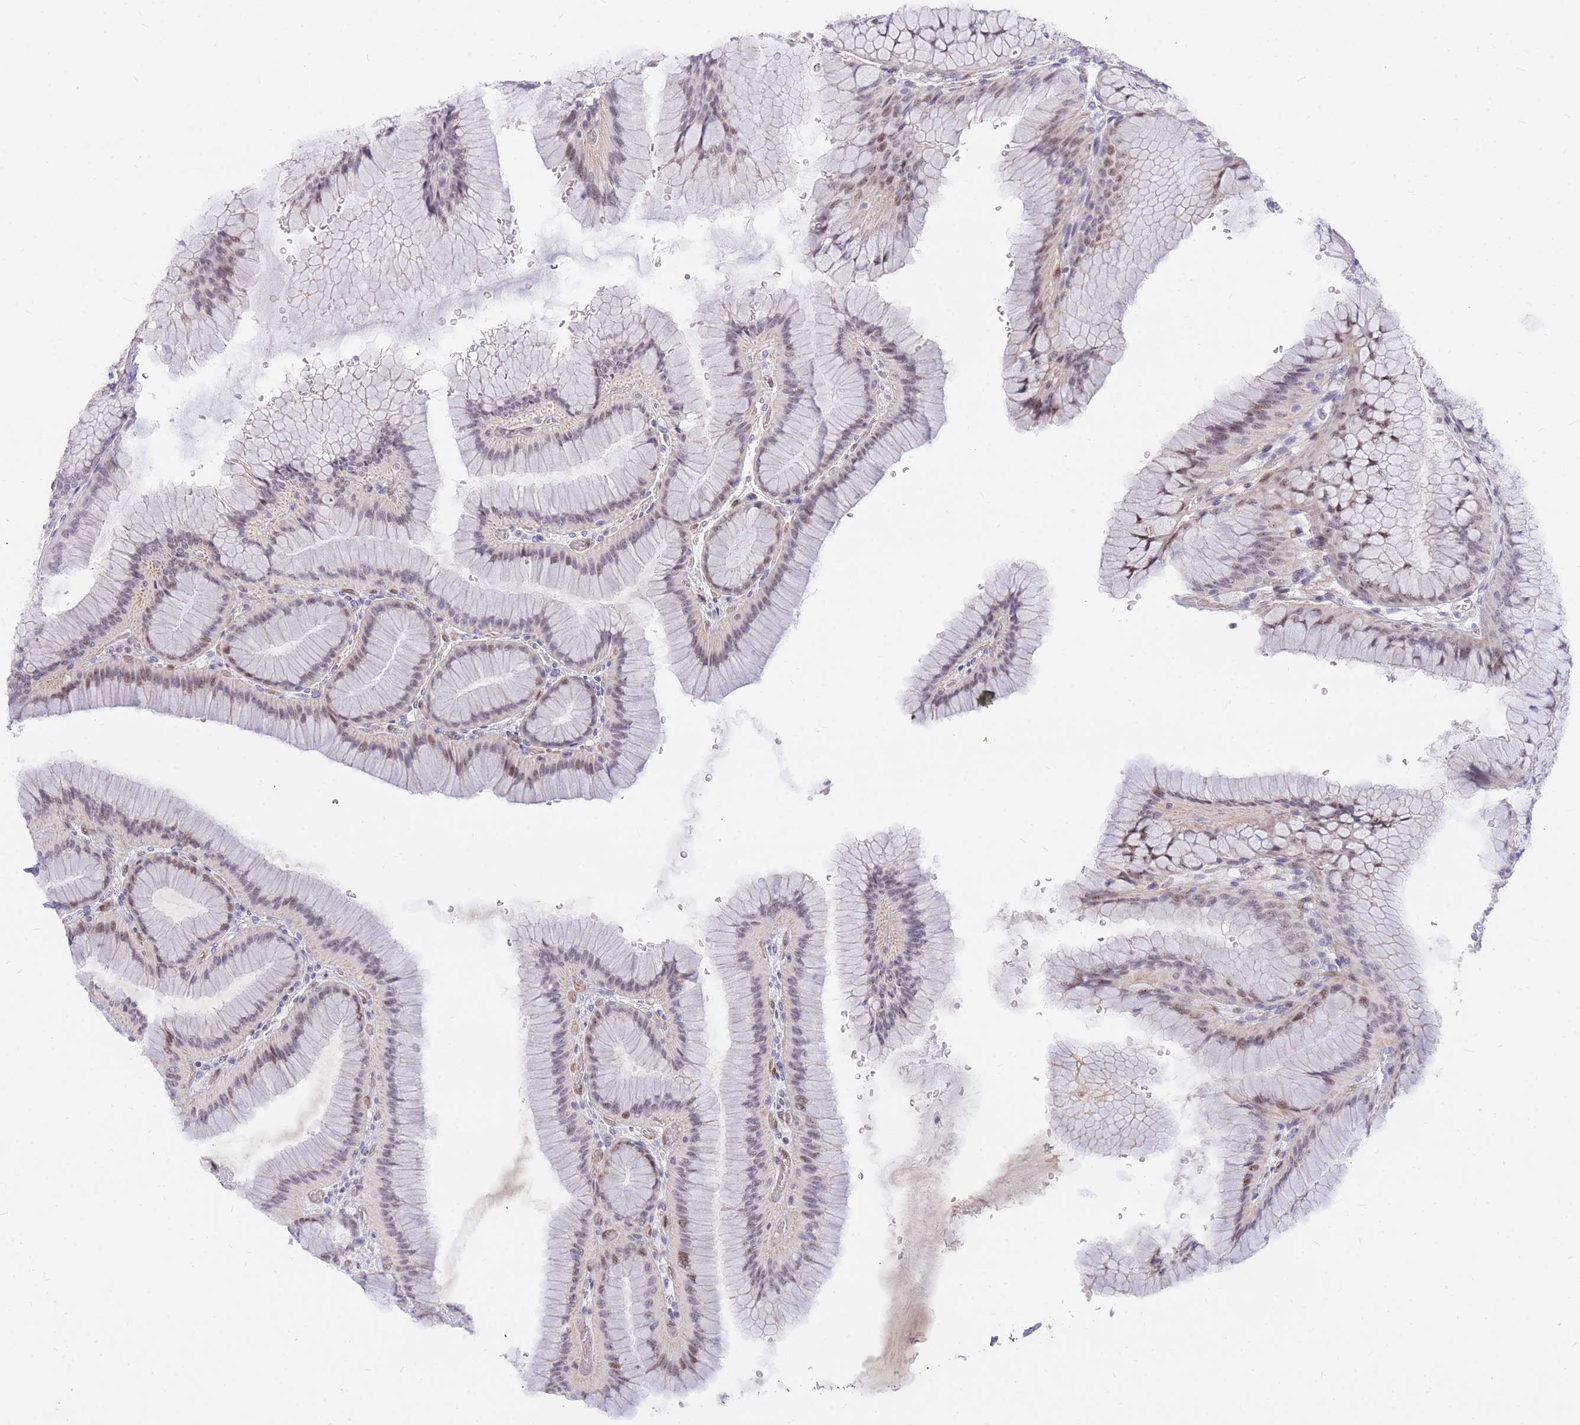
{"staining": {"intensity": "moderate", "quantity": "<25%", "location": "cytoplasmic/membranous,nuclear"}, "tissue": "stomach", "cell_type": "Glandular cells", "image_type": "normal", "snomed": [{"axis": "morphology", "description": "Normal tissue, NOS"}, {"axis": "morphology", "description": "Adenocarcinoma, NOS"}, {"axis": "morphology", "description": "Adenocarcinoma, High grade"}, {"axis": "topography", "description": "Stomach, upper"}, {"axis": "topography", "description": "Stomach"}], "caption": "Brown immunohistochemical staining in benign human stomach reveals moderate cytoplasmic/membranous,nuclear staining in about <25% of glandular cells. (DAB IHC, brown staining for protein, blue staining for nuclei).", "gene": "TLE2", "patient": {"sex": "female", "age": 65}}